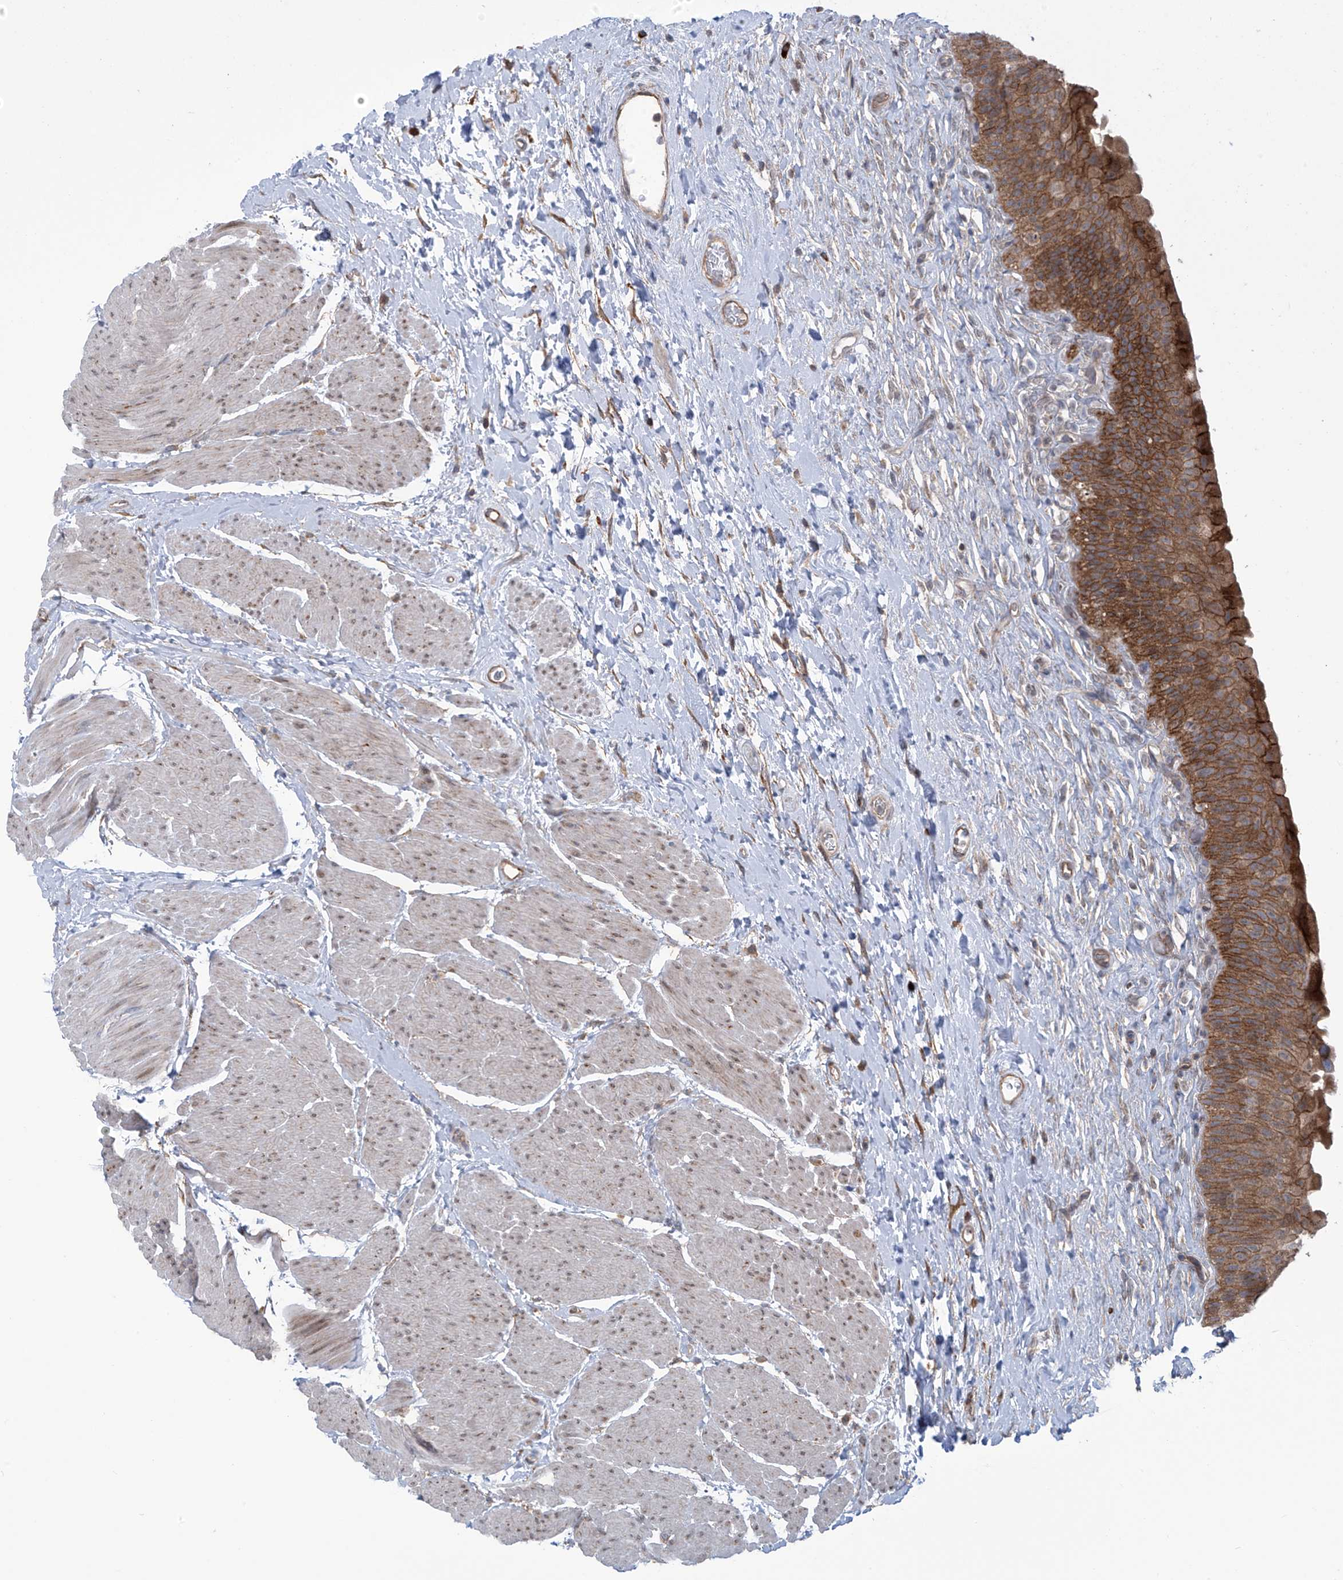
{"staining": {"intensity": "strong", "quantity": "25%-75%", "location": "cytoplasmic/membranous"}, "tissue": "urinary bladder", "cell_type": "Urothelial cells", "image_type": "normal", "snomed": [{"axis": "morphology", "description": "Normal tissue, NOS"}, {"axis": "topography", "description": "Urinary bladder"}], "caption": "A photomicrograph showing strong cytoplasmic/membranous expression in approximately 25%-75% of urothelial cells in unremarkable urinary bladder, as visualized by brown immunohistochemical staining.", "gene": "KIAA1522", "patient": {"sex": "male", "age": 74}}